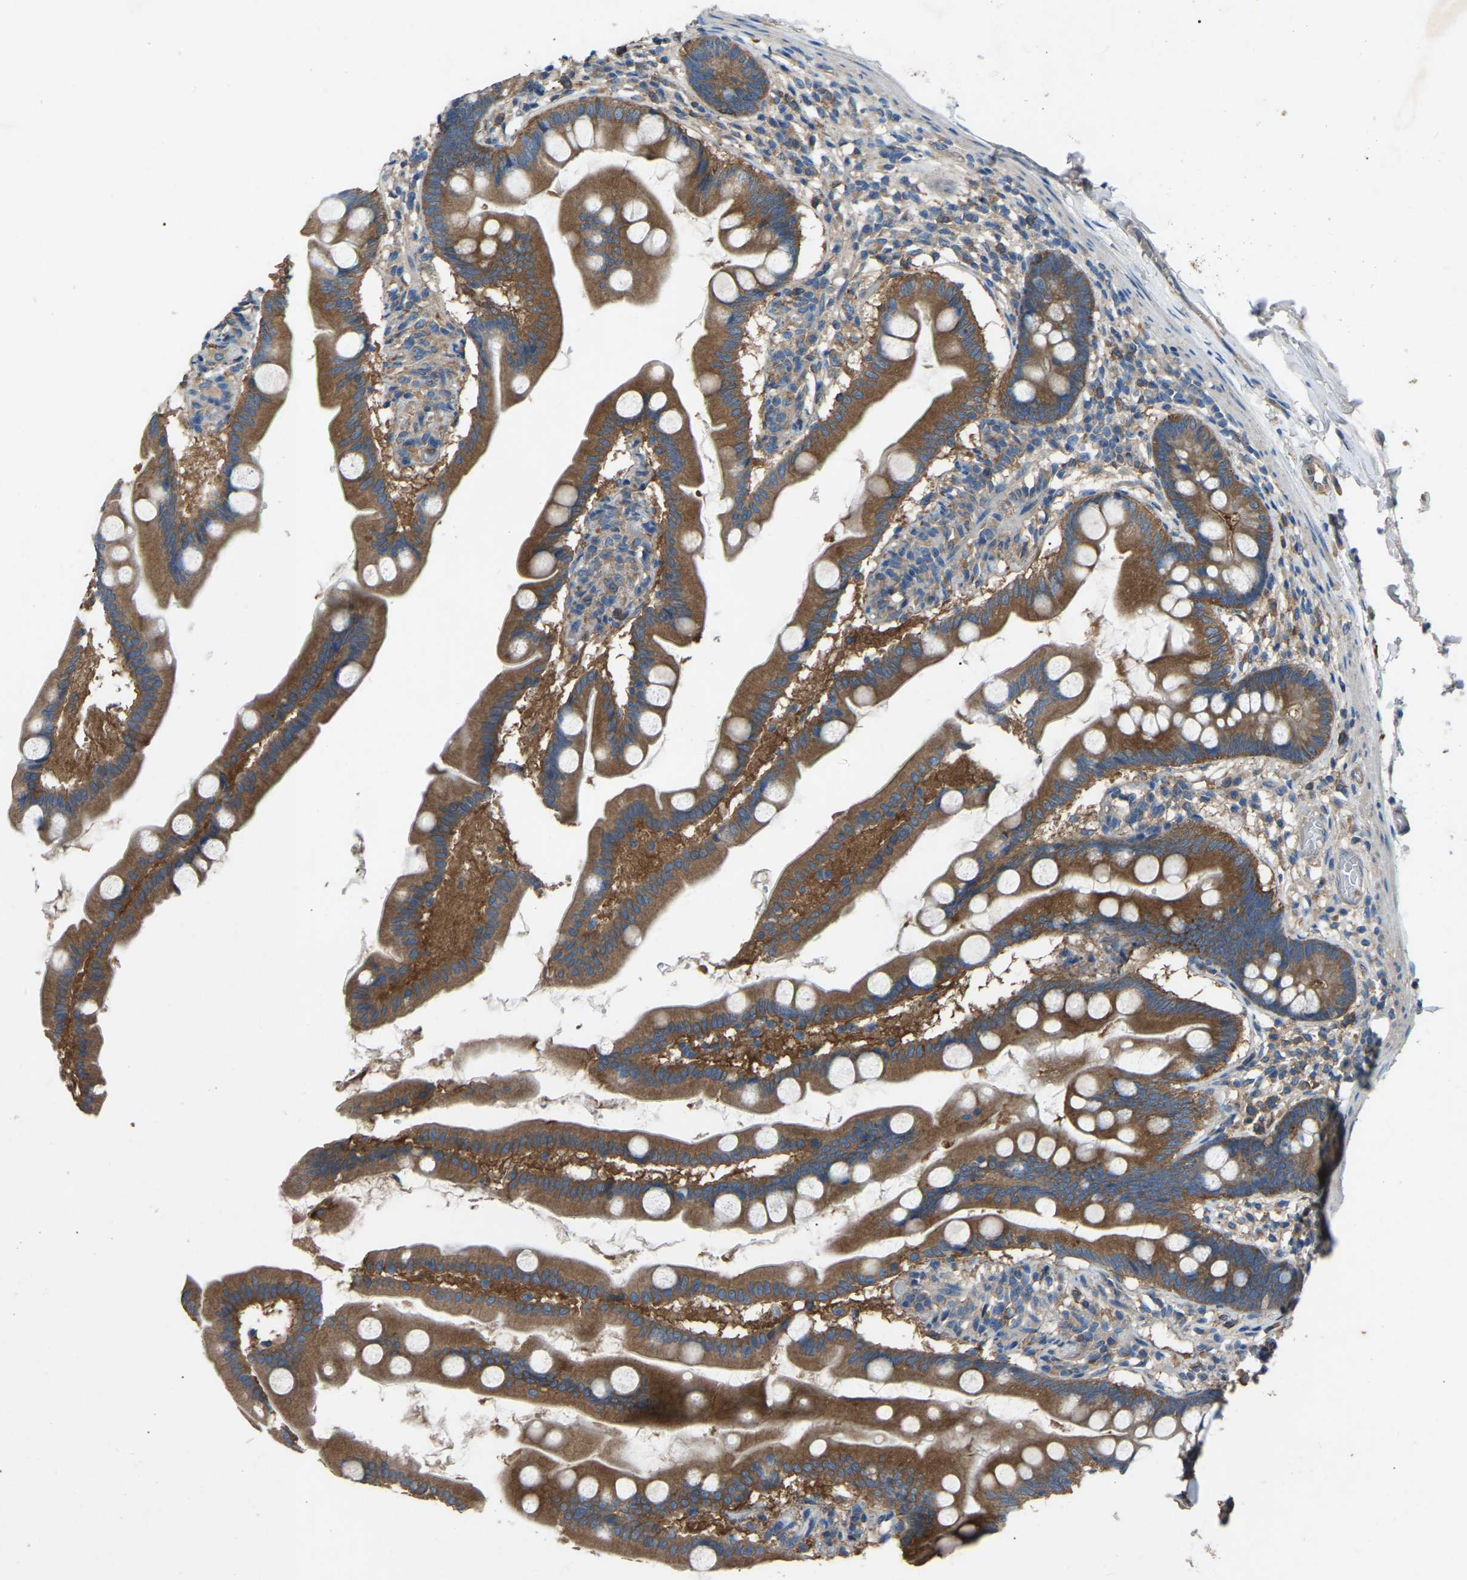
{"staining": {"intensity": "moderate", "quantity": ">75%", "location": "cytoplasmic/membranous"}, "tissue": "small intestine", "cell_type": "Glandular cells", "image_type": "normal", "snomed": [{"axis": "morphology", "description": "Normal tissue, NOS"}, {"axis": "topography", "description": "Small intestine"}], "caption": "Immunohistochemical staining of unremarkable human small intestine shows medium levels of moderate cytoplasmic/membranous positivity in about >75% of glandular cells.", "gene": "AIMP1", "patient": {"sex": "female", "age": 56}}